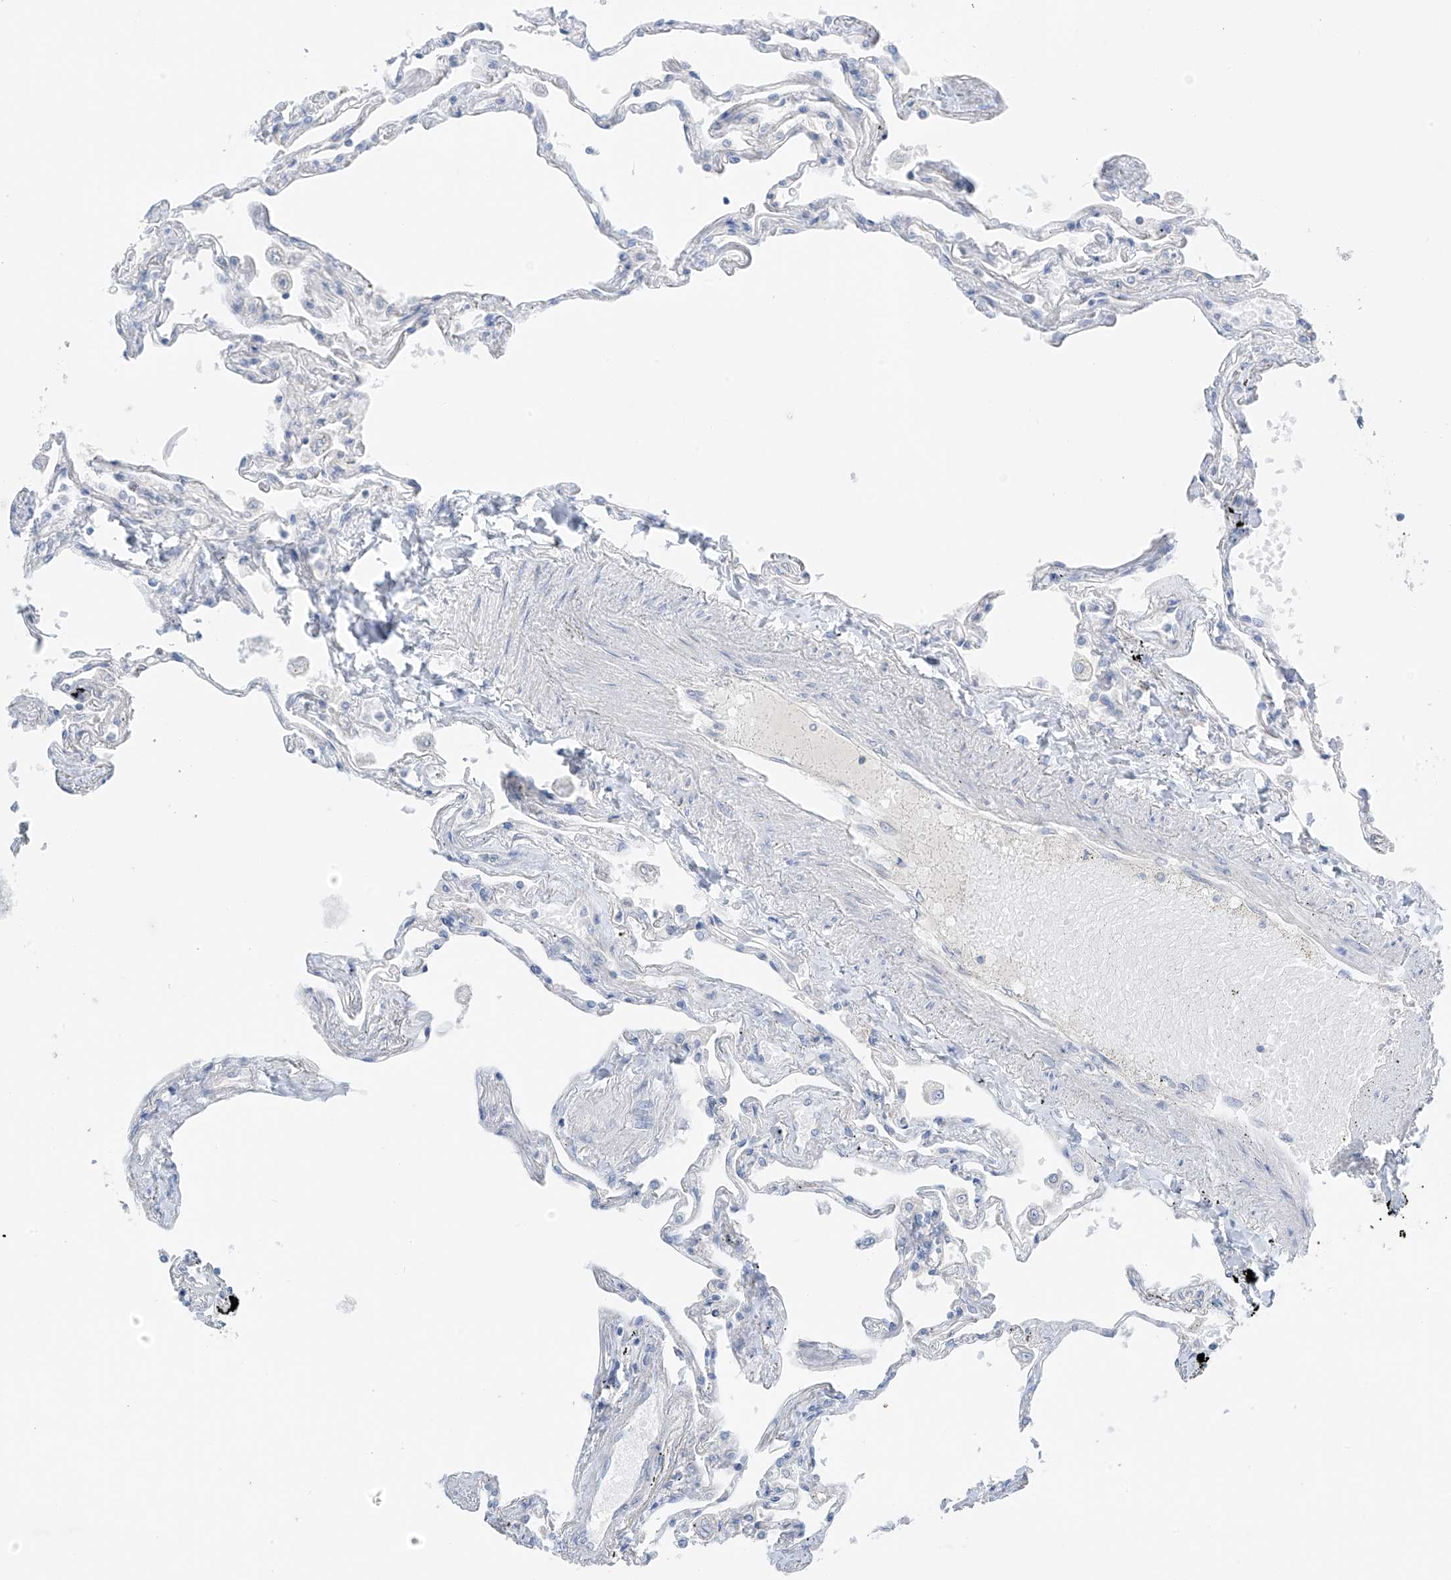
{"staining": {"intensity": "negative", "quantity": "none", "location": "none"}, "tissue": "lung", "cell_type": "Alveolar cells", "image_type": "normal", "snomed": [{"axis": "morphology", "description": "Normal tissue, NOS"}, {"axis": "topography", "description": "Lung"}], "caption": "Lung was stained to show a protein in brown. There is no significant staining in alveolar cells. The staining was performed using DAB (3,3'-diaminobenzidine) to visualize the protein expression in brown, while the nuclei were stained in blue with hematoxylin (Magnification: 20x).", "gene": "NALCN", "patient": {"sex": "female", "age": 67}}